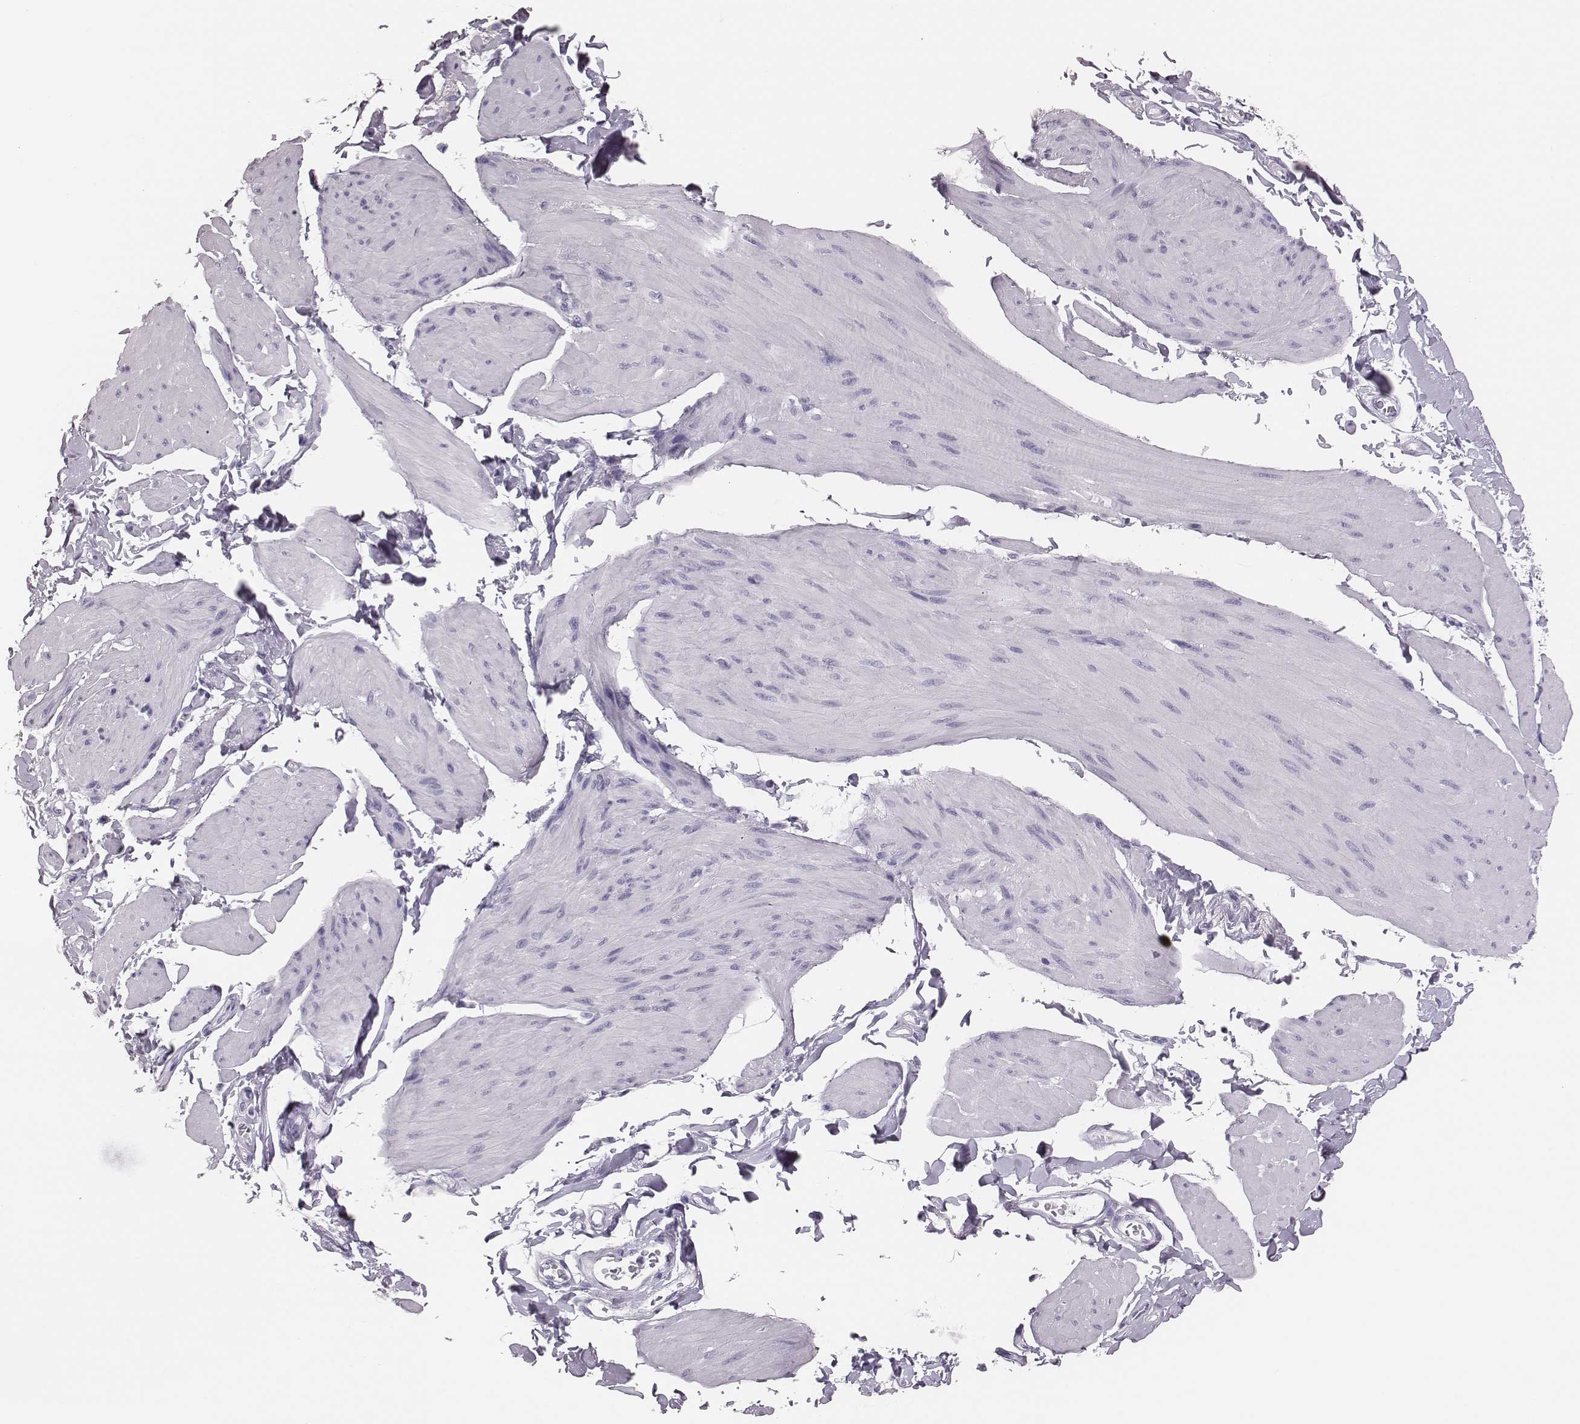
{"staining": {"intensity": "negative", "quantity": "none", "location": "none"}, "tissue": "smooth muscle", "cell_type": "Smooth muscle cells", "image_type": "normal", "snomed": [{"axis": "morphology", "description": "Normal tissue, NOS"}, {"axis": "topography", "description": "Adipose tissue"}, {"axis": "topography", "description": "Smooth muscle"}, {"axis": "topography", "description": "Peripheral nerve tissue"}], "caption": "Immunohistochemistry photomicrograph of normal smooth muscle stained for a protein (brown), which displays no staining in smooth muscle cells.", "gene": "H1", "patient": {"sex": "male", "age": 83}}